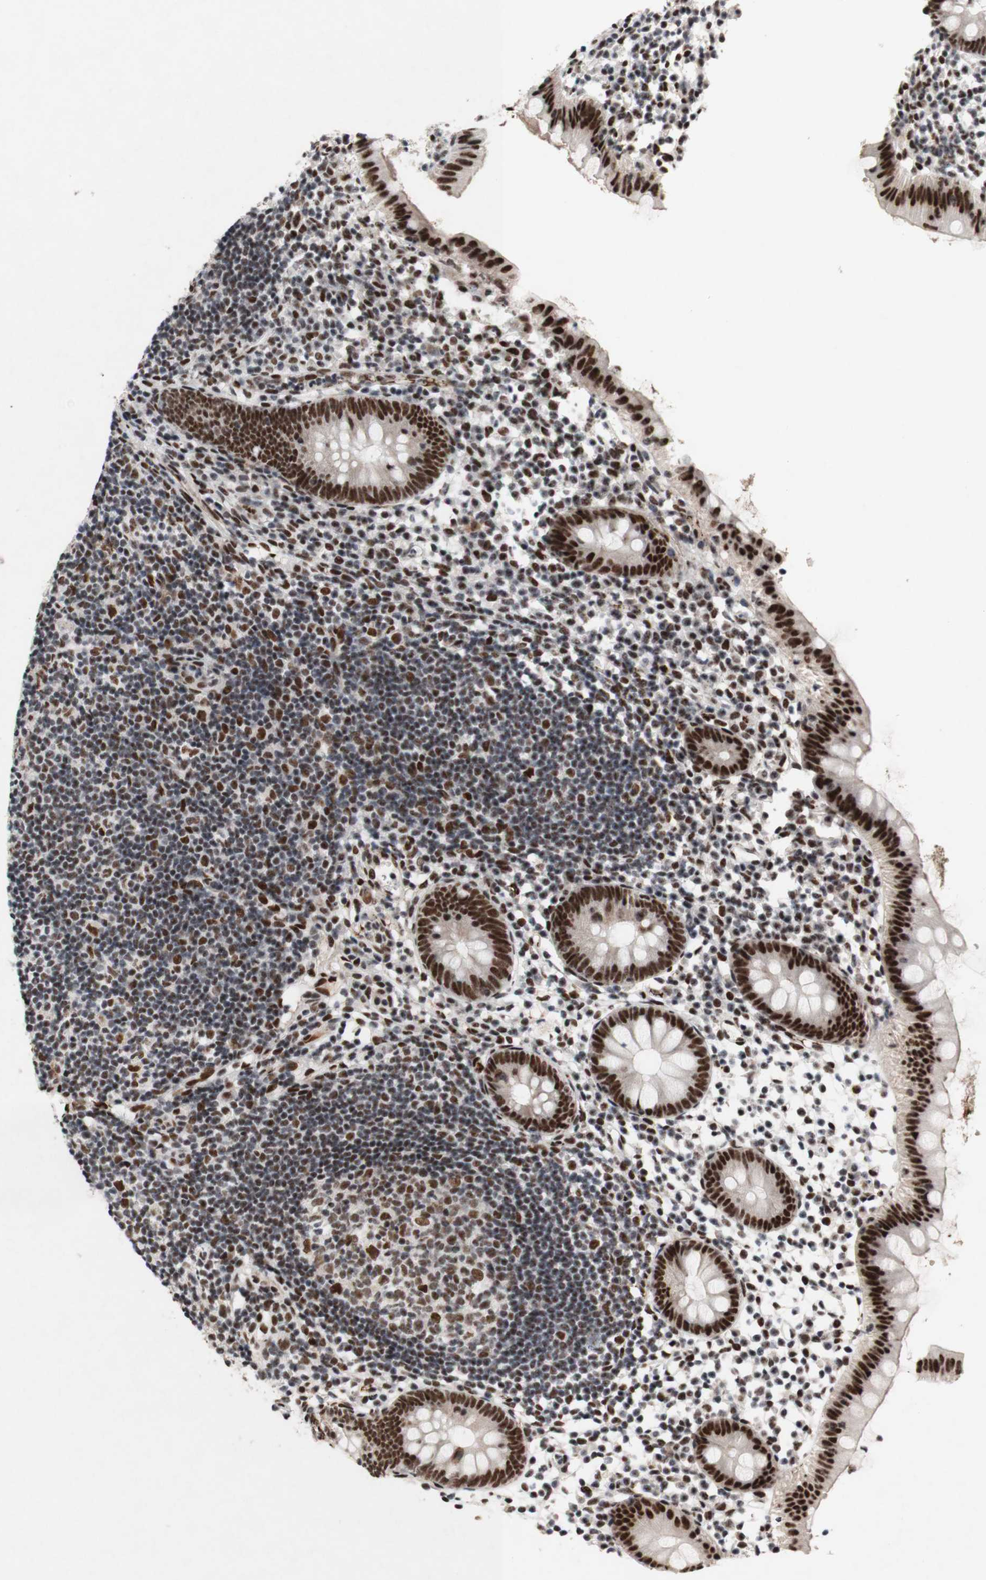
{"staining": {"intensity": "strong", "quantity": ">75%", "location": "nuclear"}, "tissue": "appendix", "cell_type": "Glandular cells", "image_type": "normal", "snomed": [{"axis": "morphology", "description": "Normal tissue, NOS"}, {"axis": "topography", "description": "Appendix"}], "caption": "Immunohistochemistry of normal human appendix displays high levels of strong nuclear expression in approximately >75% of glandular cells.", "gene": "TLE1", "patient": {"sex": "female", "age": 20}}